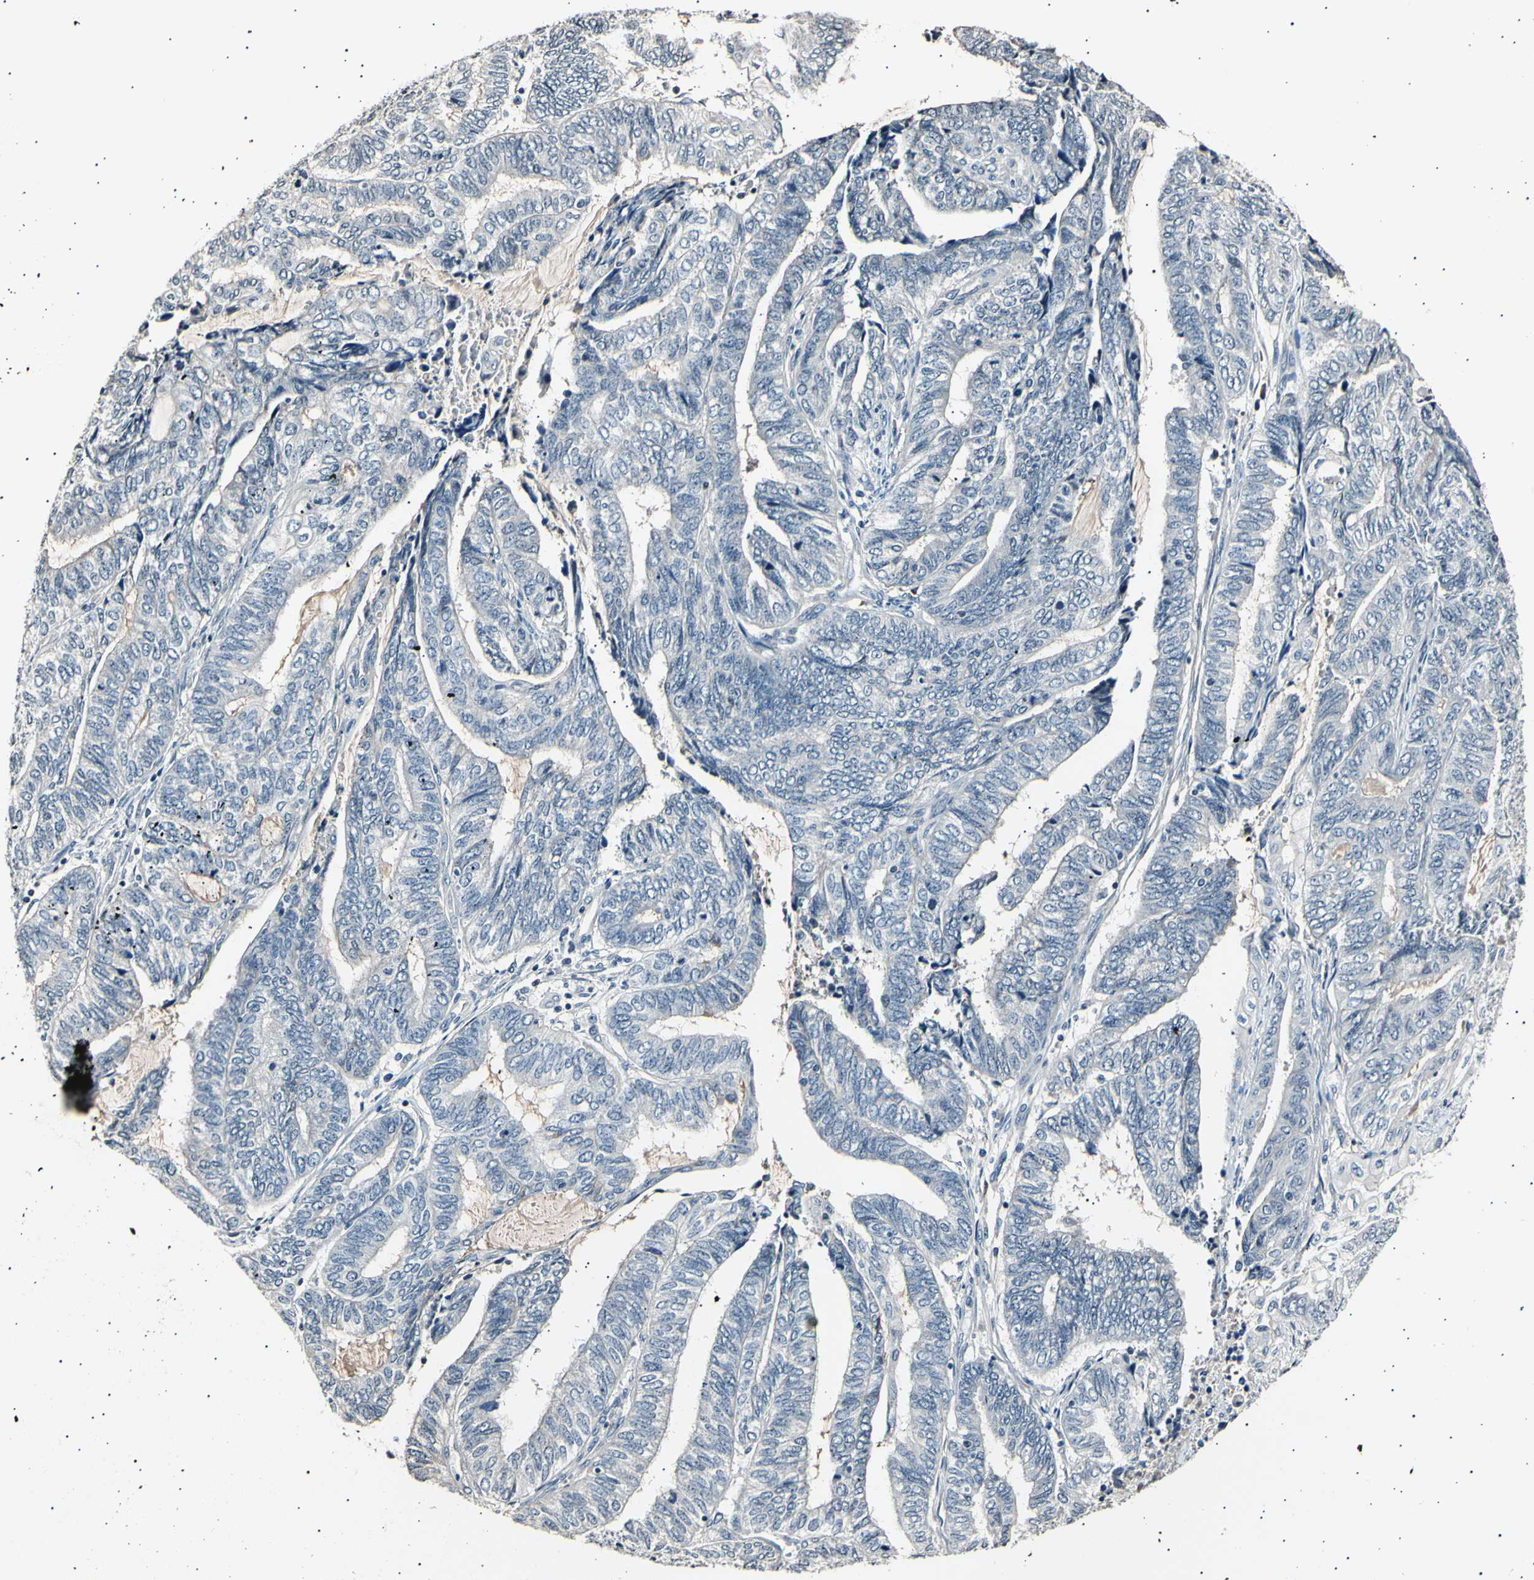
{"staining": {"intensity": "negative", "quantity": "none", "location": "none"}, "tissue": "endometrial cancer", "cell_type": "Tumor cells", "image_type": "cancer", "snomed": [{"axis": "morphology", "description": "Adenocarcinoma, NOS"}, {"axis": "topography", "description": "Uterus"}, {"axis": "topography", "description": "Endometrium"}], "caption": "There is no significant positivity in tumor cells of endometrial adenocarcinoma.", "gene": "AK1", "patient": {"sex": "female", "age": 70}}